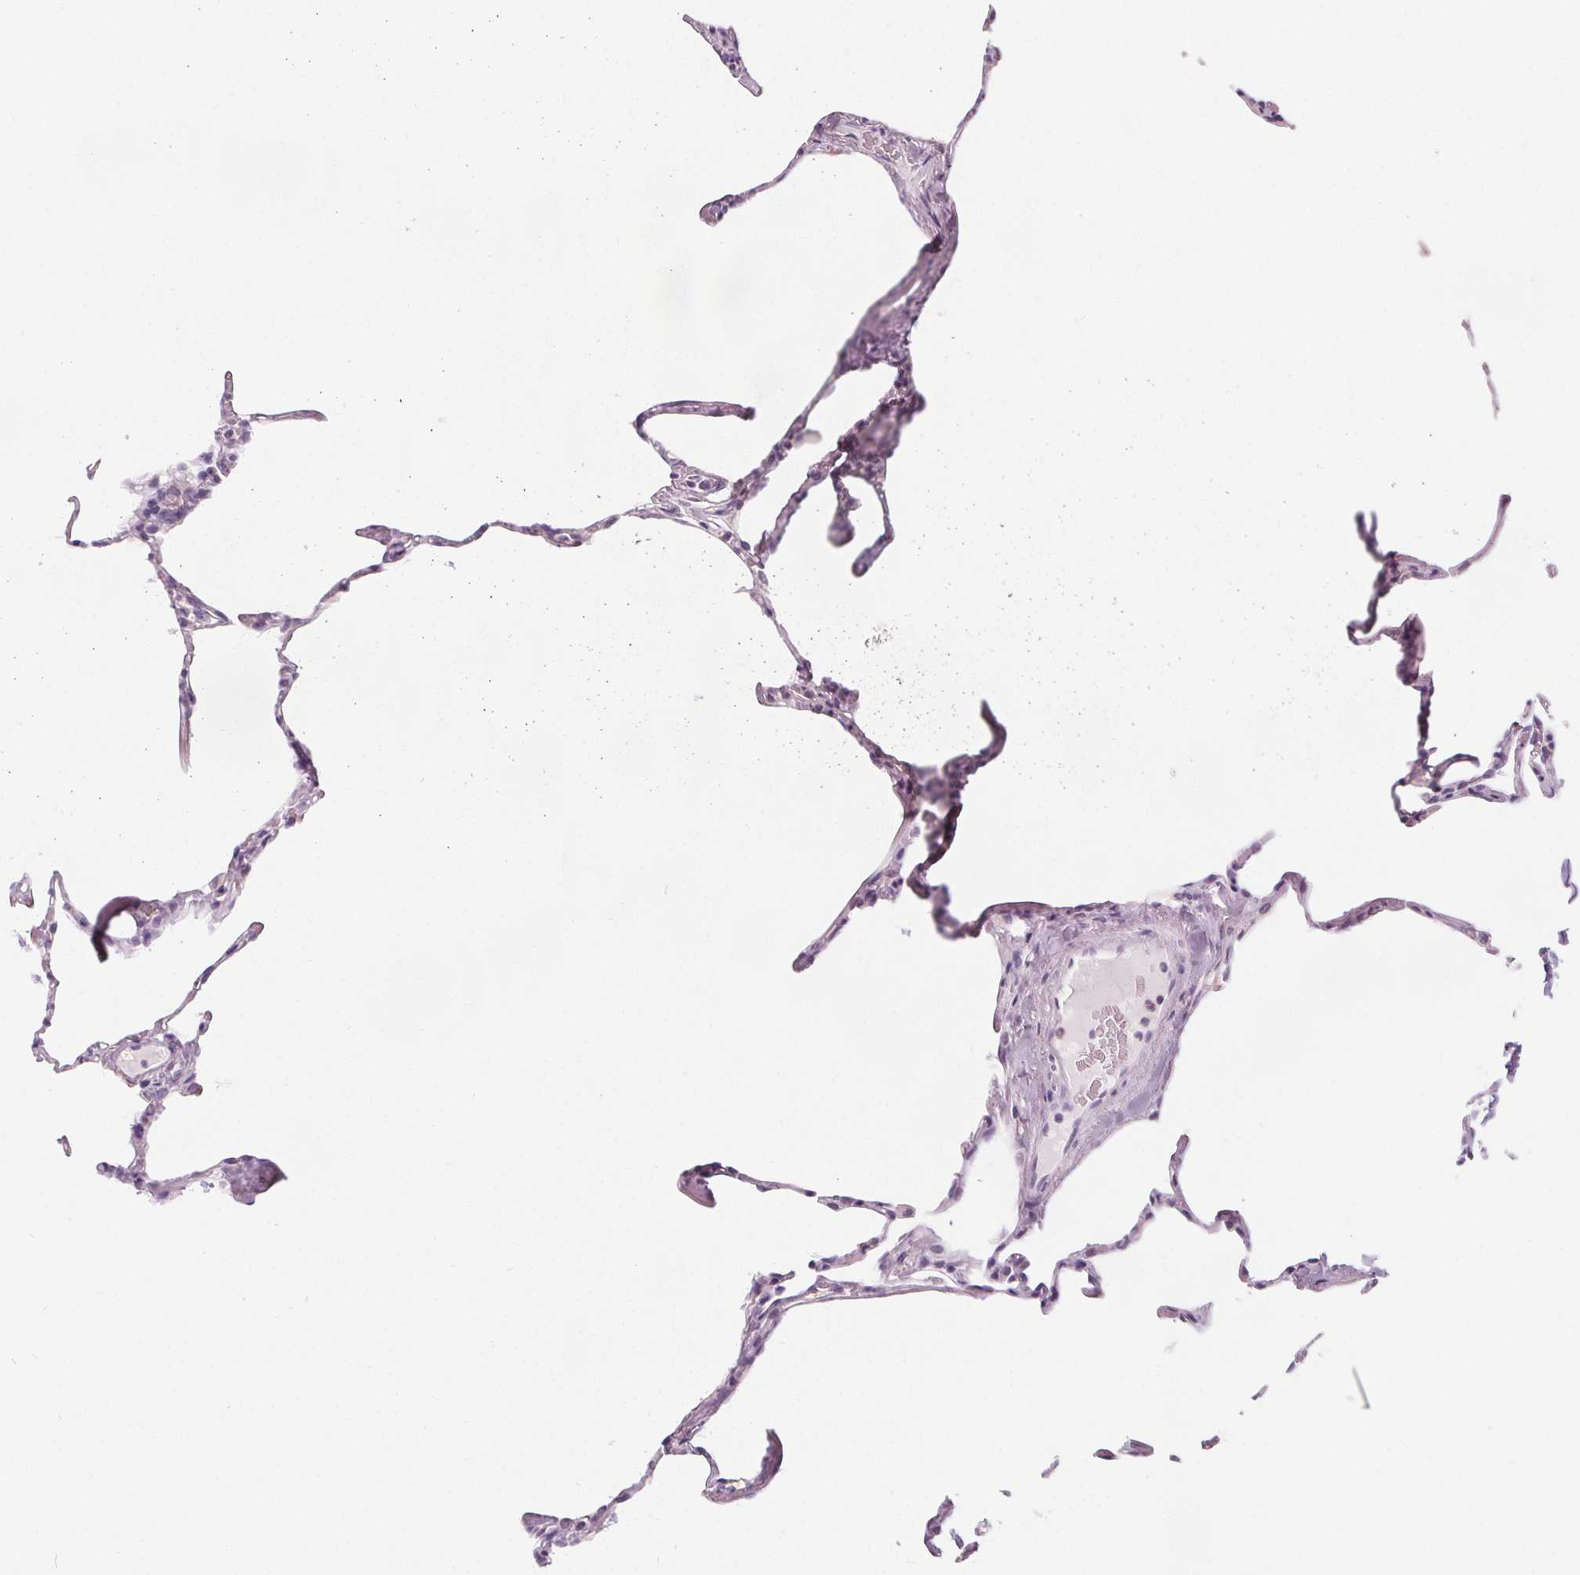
{"staining": {"intensity": "negative", "quantity": "none", "location": "none"}, "tissue": "lung", "cell_type": "Alveolar cells", "image_type": "normal", "snomed": [{"axis": "morphology", "description": "Normal tissue, NOS"}, {"axis": "topography", "description": "Lung"}], "caption": "Immunohistochemical staining of unremarkable lung demonstrates no significant positivity in alveolar cells. (Brightfield microscopy of DAB (3,3'-diaminobenzidine) immunohistochemistry (IHC) at high magnification).", "gene": "UGP2", "patient": {"sex": "male", "age": 65}}